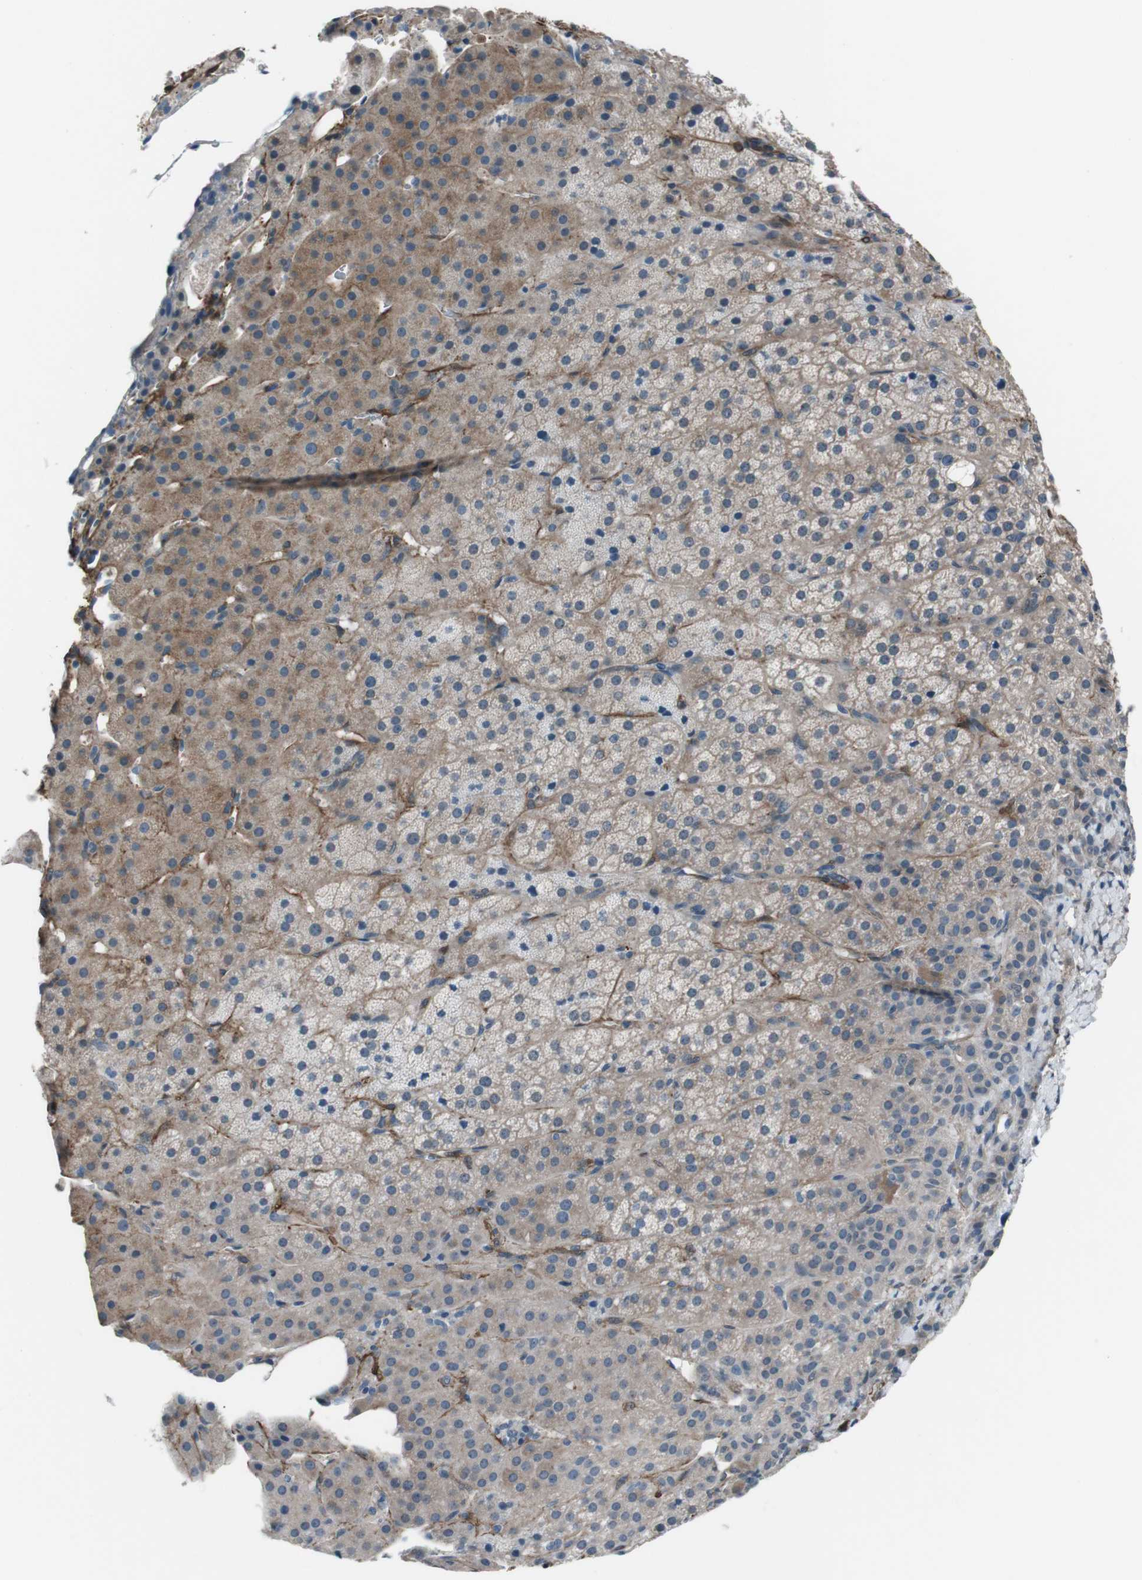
{"staining": {"intensity": "moderate", "quantity": "25%-75%", "location": "cytoplasmic/membranous"}, "tissue": "adrenal gland", "cell_type": "Glandular cells", "image_type": "normal", "snomed": [{"axis": "morphology", "description": "Normal tissue, NOS"}, {"axis": "topography", "description": "Adrenal gland"}], "caption": "Brown immunohistochemical staining in unremarkable adrenal gland exhibits moderate cytoplasmic/membranous expression in approximately 25%-75% of glandular cells. (DAB IHC with brightfield microscopy, high magnification).", "gene": "PDLIM5", "patient": {"sex": "female", "age": 57}}